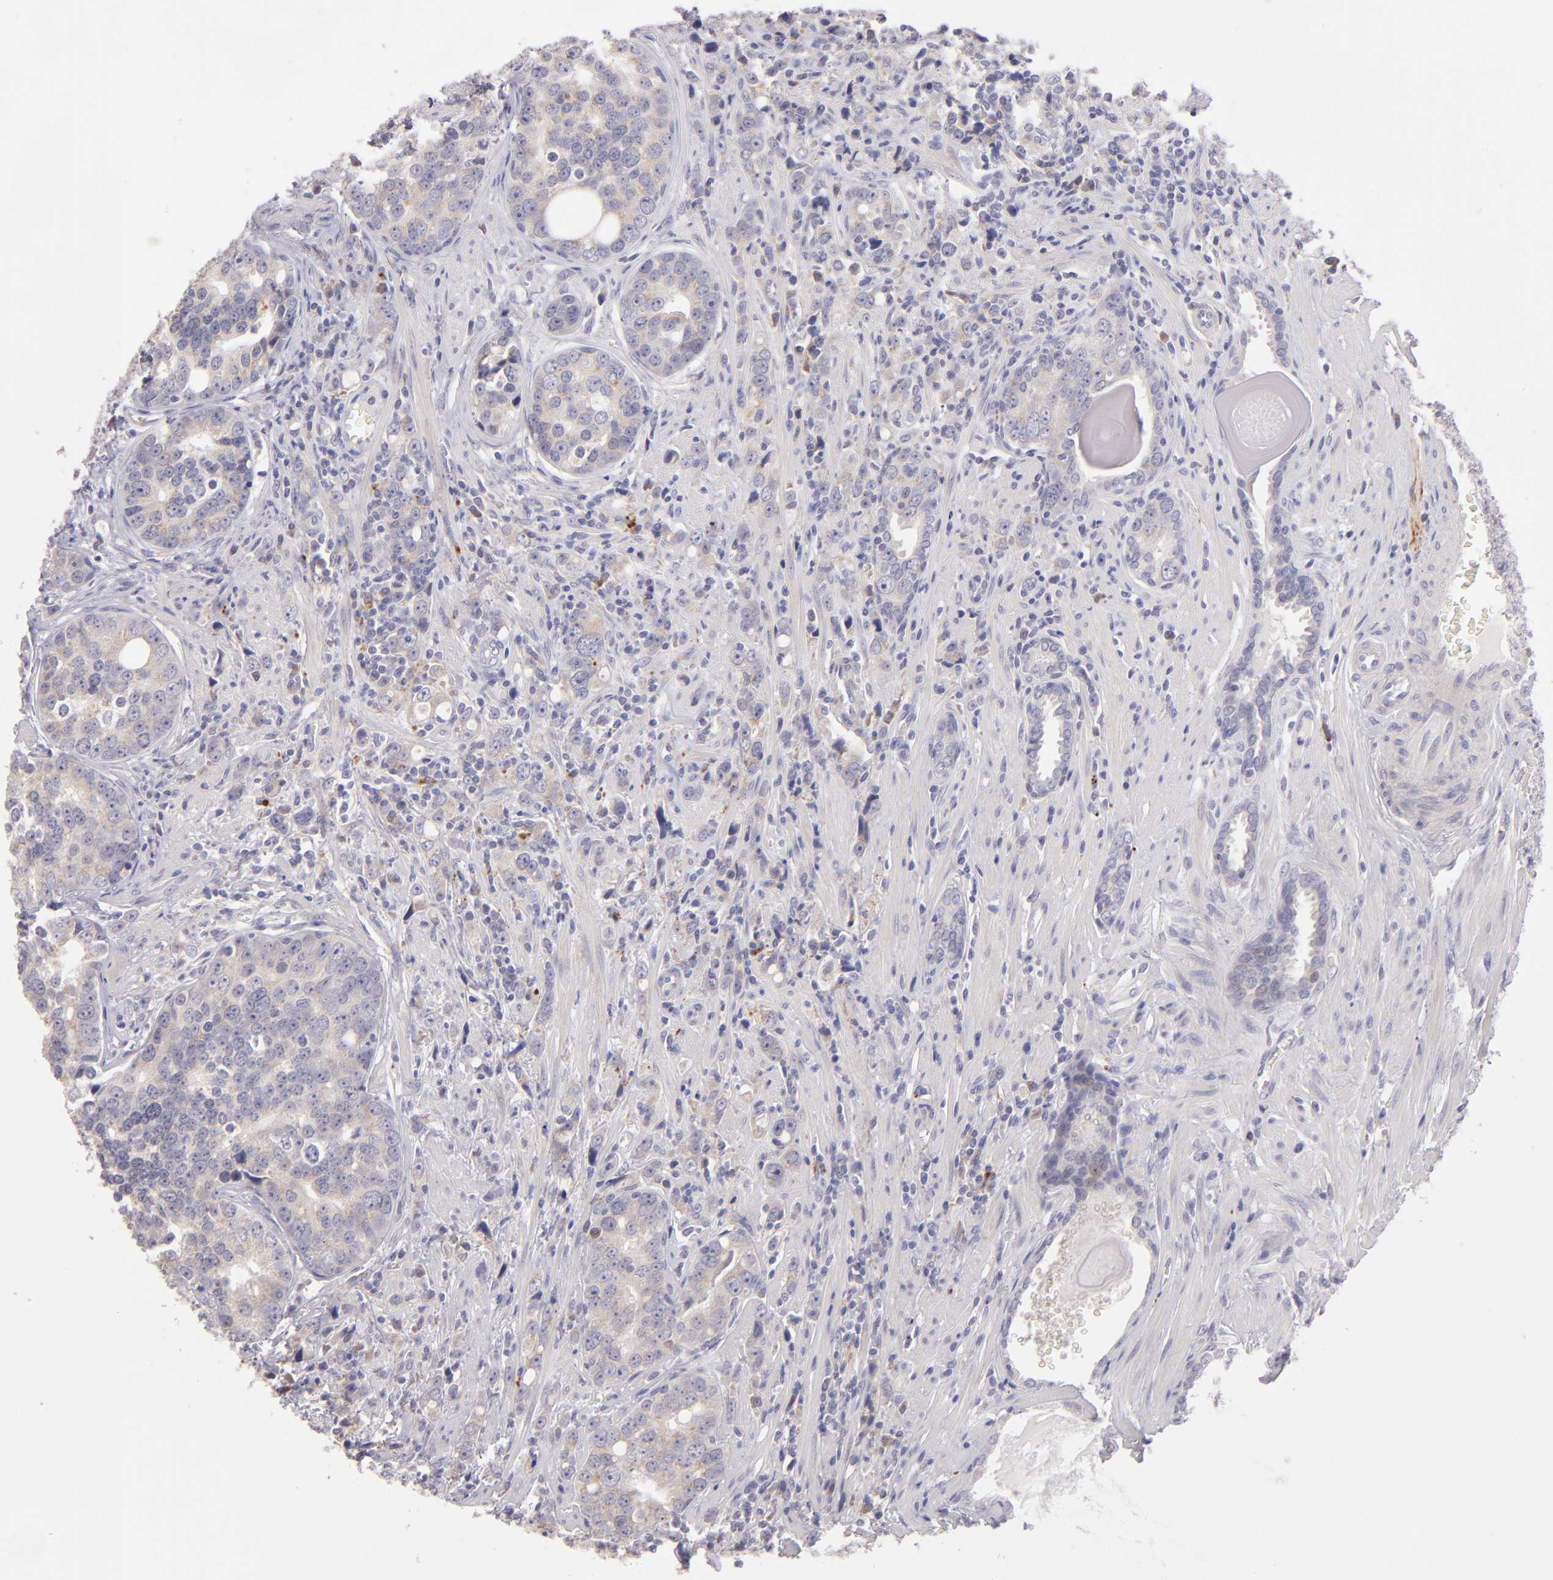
{"staining": {"intensity": "weak", "quantity": ">75%", "location": "cytoplasmic/membranous"}, "tissue": "prostate cancer", "cell_type": "Tumor cells", "image_type": "cancer", "snomed": [{"axis": "morphology", "description": "Adenocarcinoma, High grade"}, {"axis": "topography", "description": "Prostate"}], "caption": "Tumor cells demonstrate low levels of weak cytoplasmic/membranous expression in about >75% of cells in human prostate adenocarcinoma (high-grade).", "gene": "TRAF3", "patient": {"sex": "male", "age": 71}}